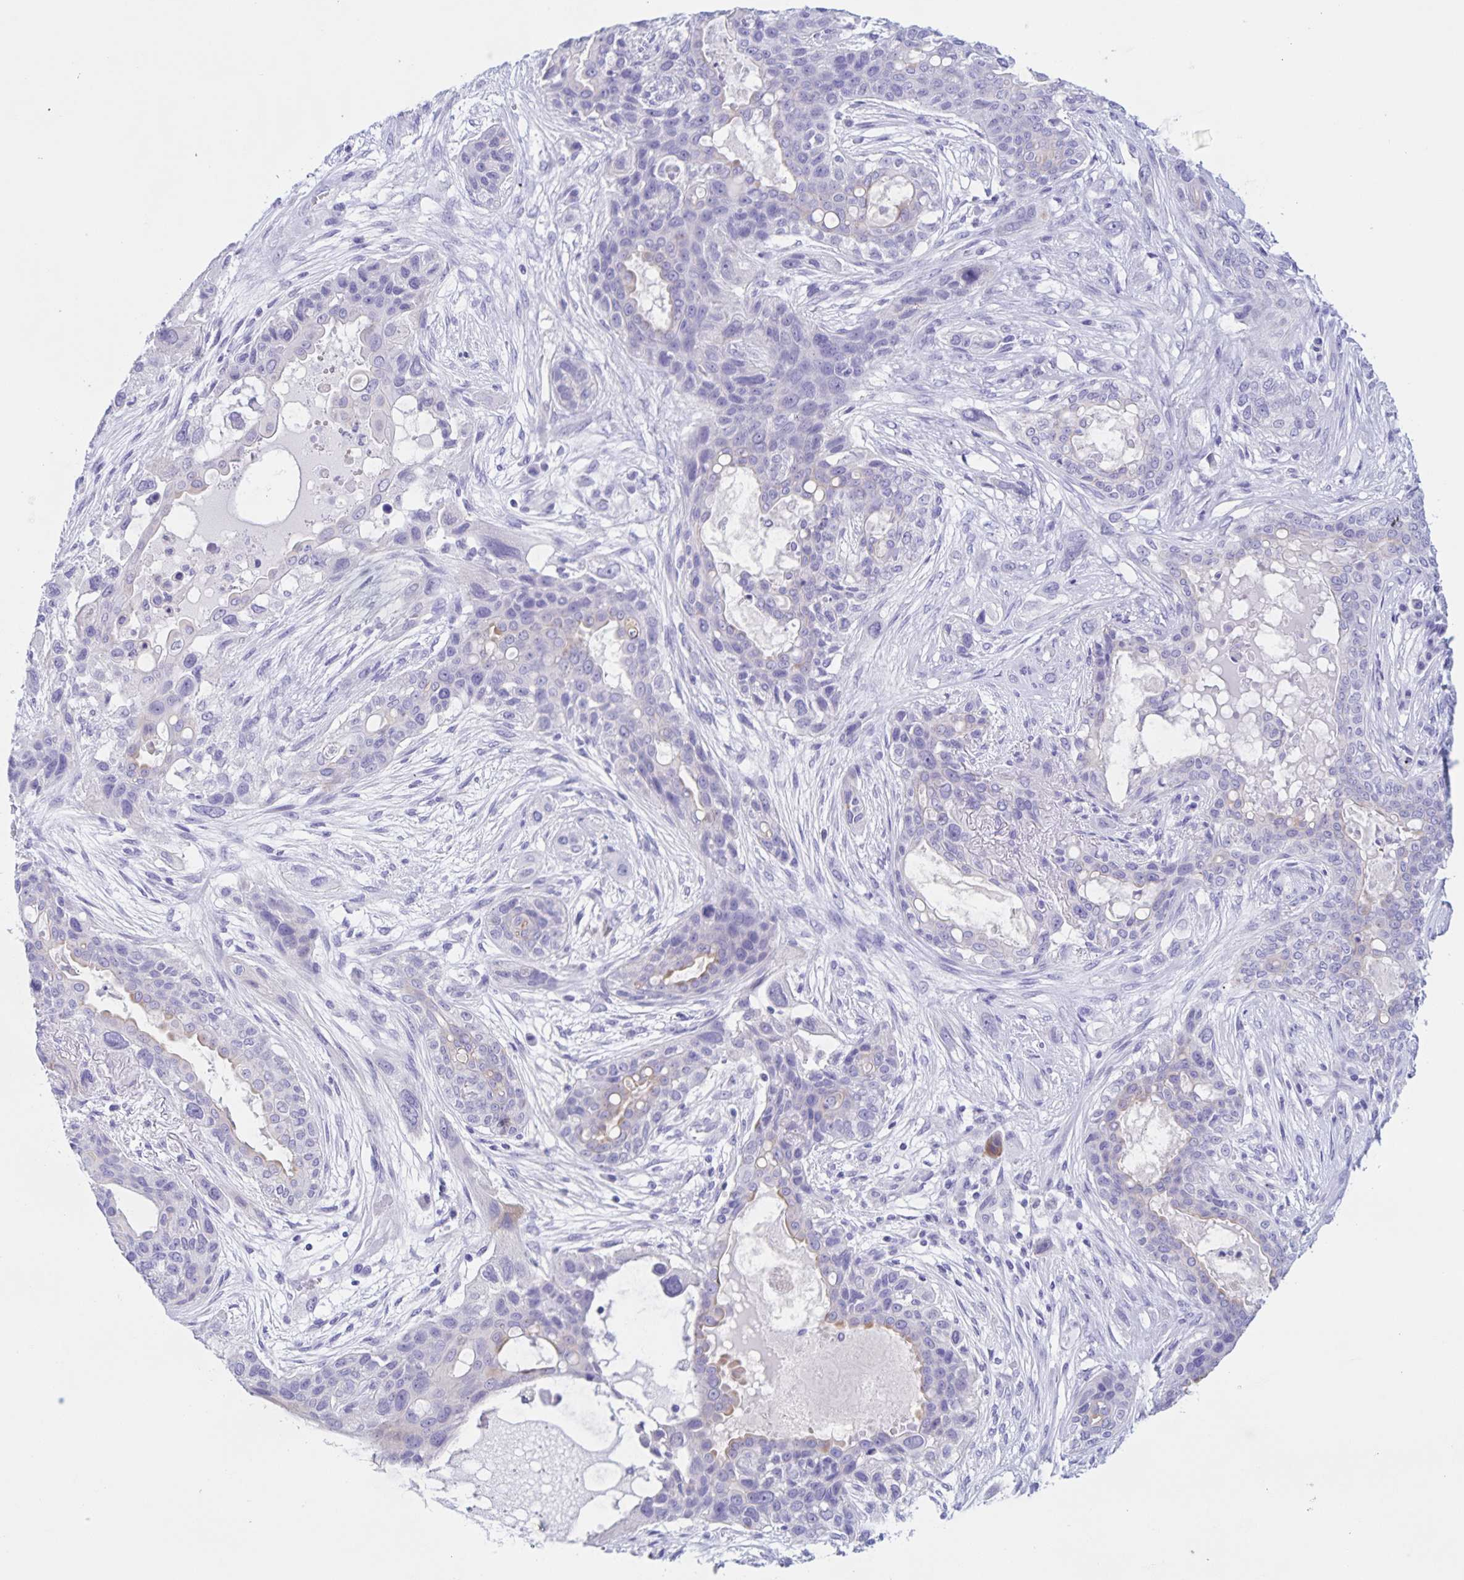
{"staining": {"intensity": "weak", "quantity": "<25%", "location": "cytoplasmic/membranous"}, "tissue": "lung cancer", "cell_type": "Tumor cells", "image_type": "cancer", "snomed": [{"axis": "morphology", "description": "Squamous cell carcinoma, NOS"}, {"axis": "topography", "description": "Lung"}], "caption": "An immunohistochemistry image of squamous cell carcinoma (lung) is shown. There is no staining in tumor cells of squamous cell carcinoma (lung).", "gene": "TGIF2LX", "patient": {"sex": "female", "age": 70}}